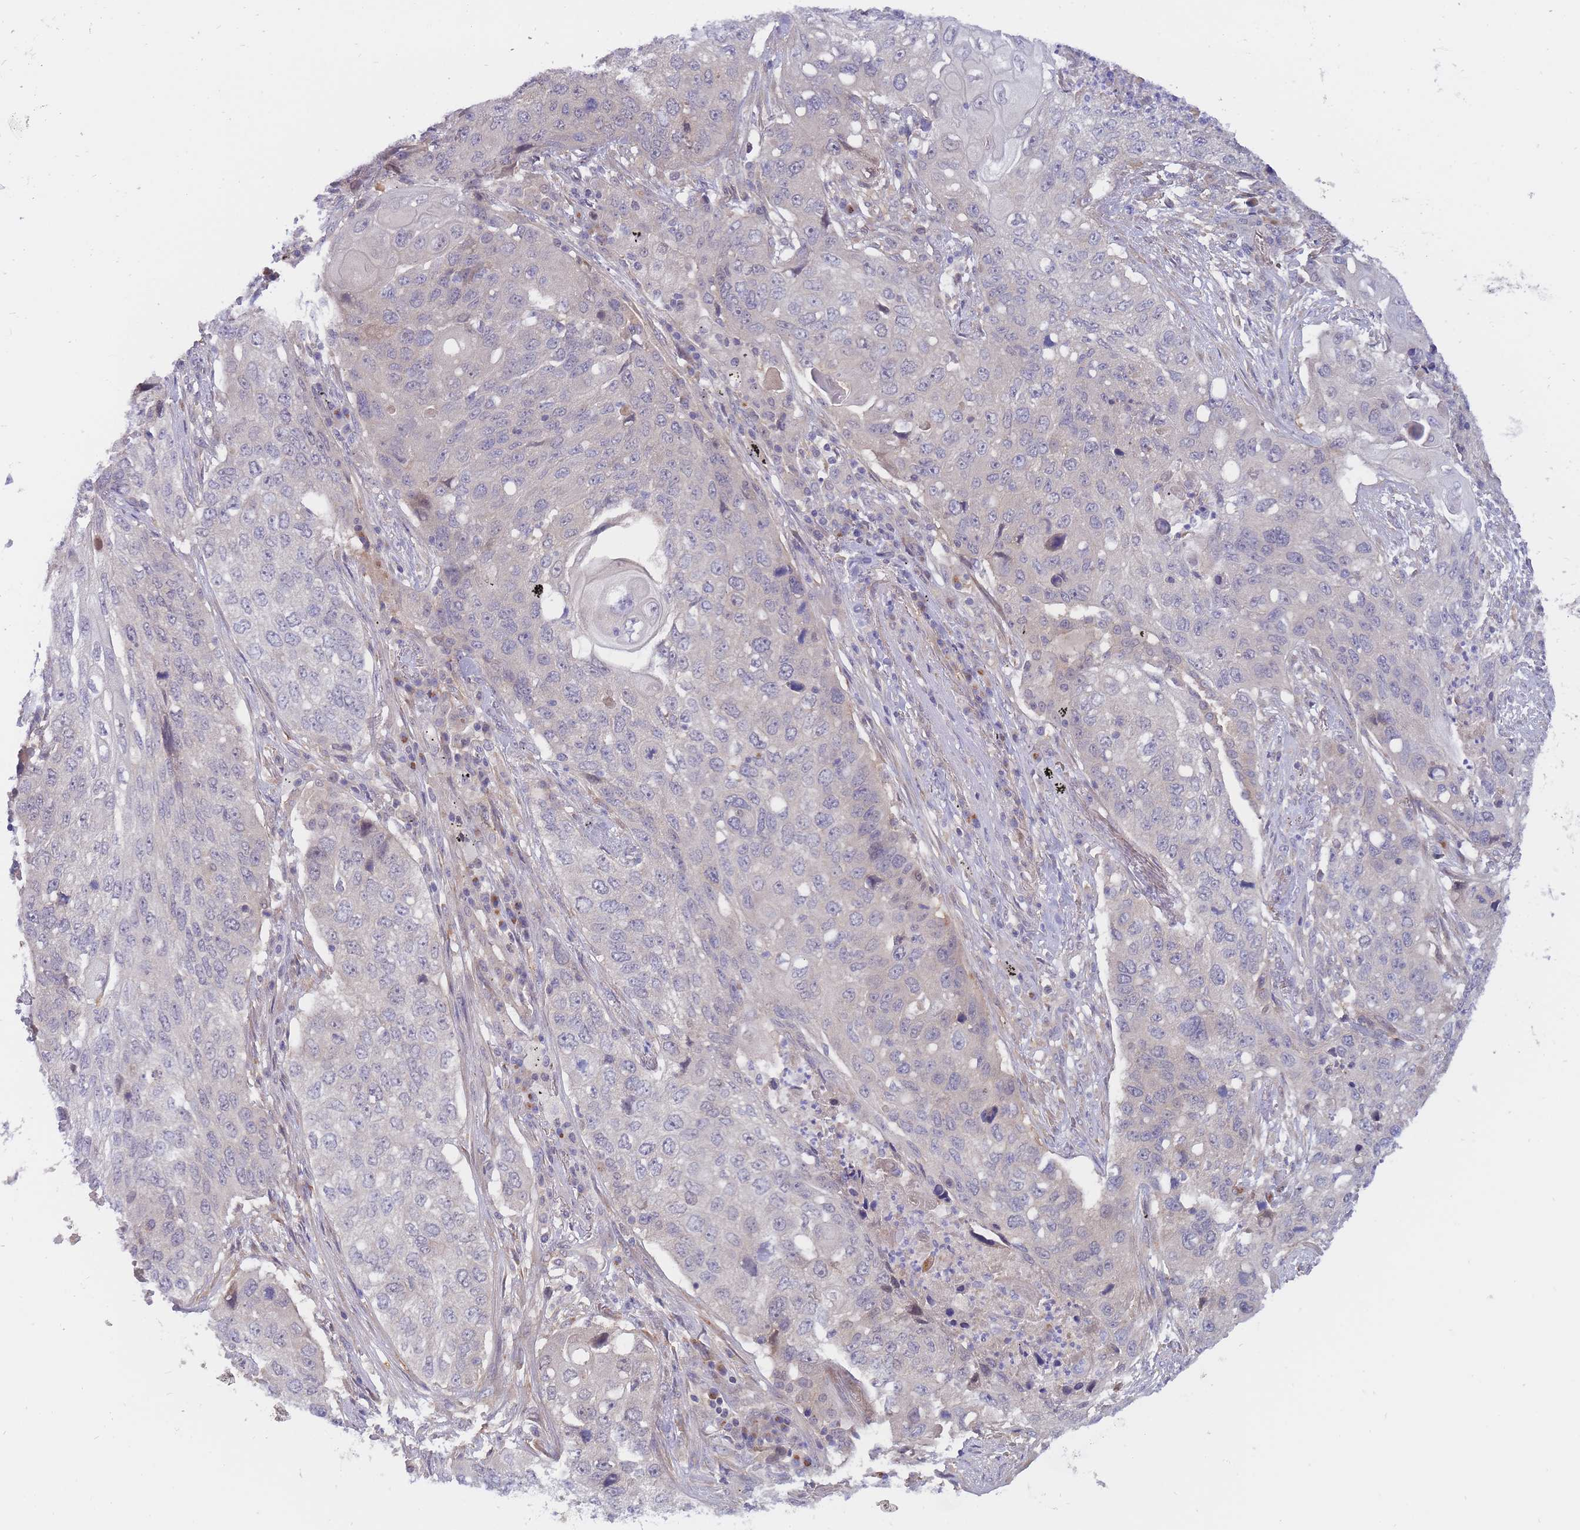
{"staining": {"intensity": "negative", "quantity": "none", "location": "none"}, "tissue": "lung cancer", "cell_type": "Tumor cells", "image_type": "cancer", "snomed": [{"axis": "morphology", "description": "Squamous cell carcinoma, NOS"}, {"axis": "topography", "description": "Lung"}], "caption": "Histopathology image shows no significant protein staining in tumor cells of lung cancer. The staining is performed using DAB (3,3'-diaminobenzidine) brown chromogen with nuclei counter-stained in using hematoxylin.", "gene": "APOL4", "patient": {"sex": "female", "age": 63}}